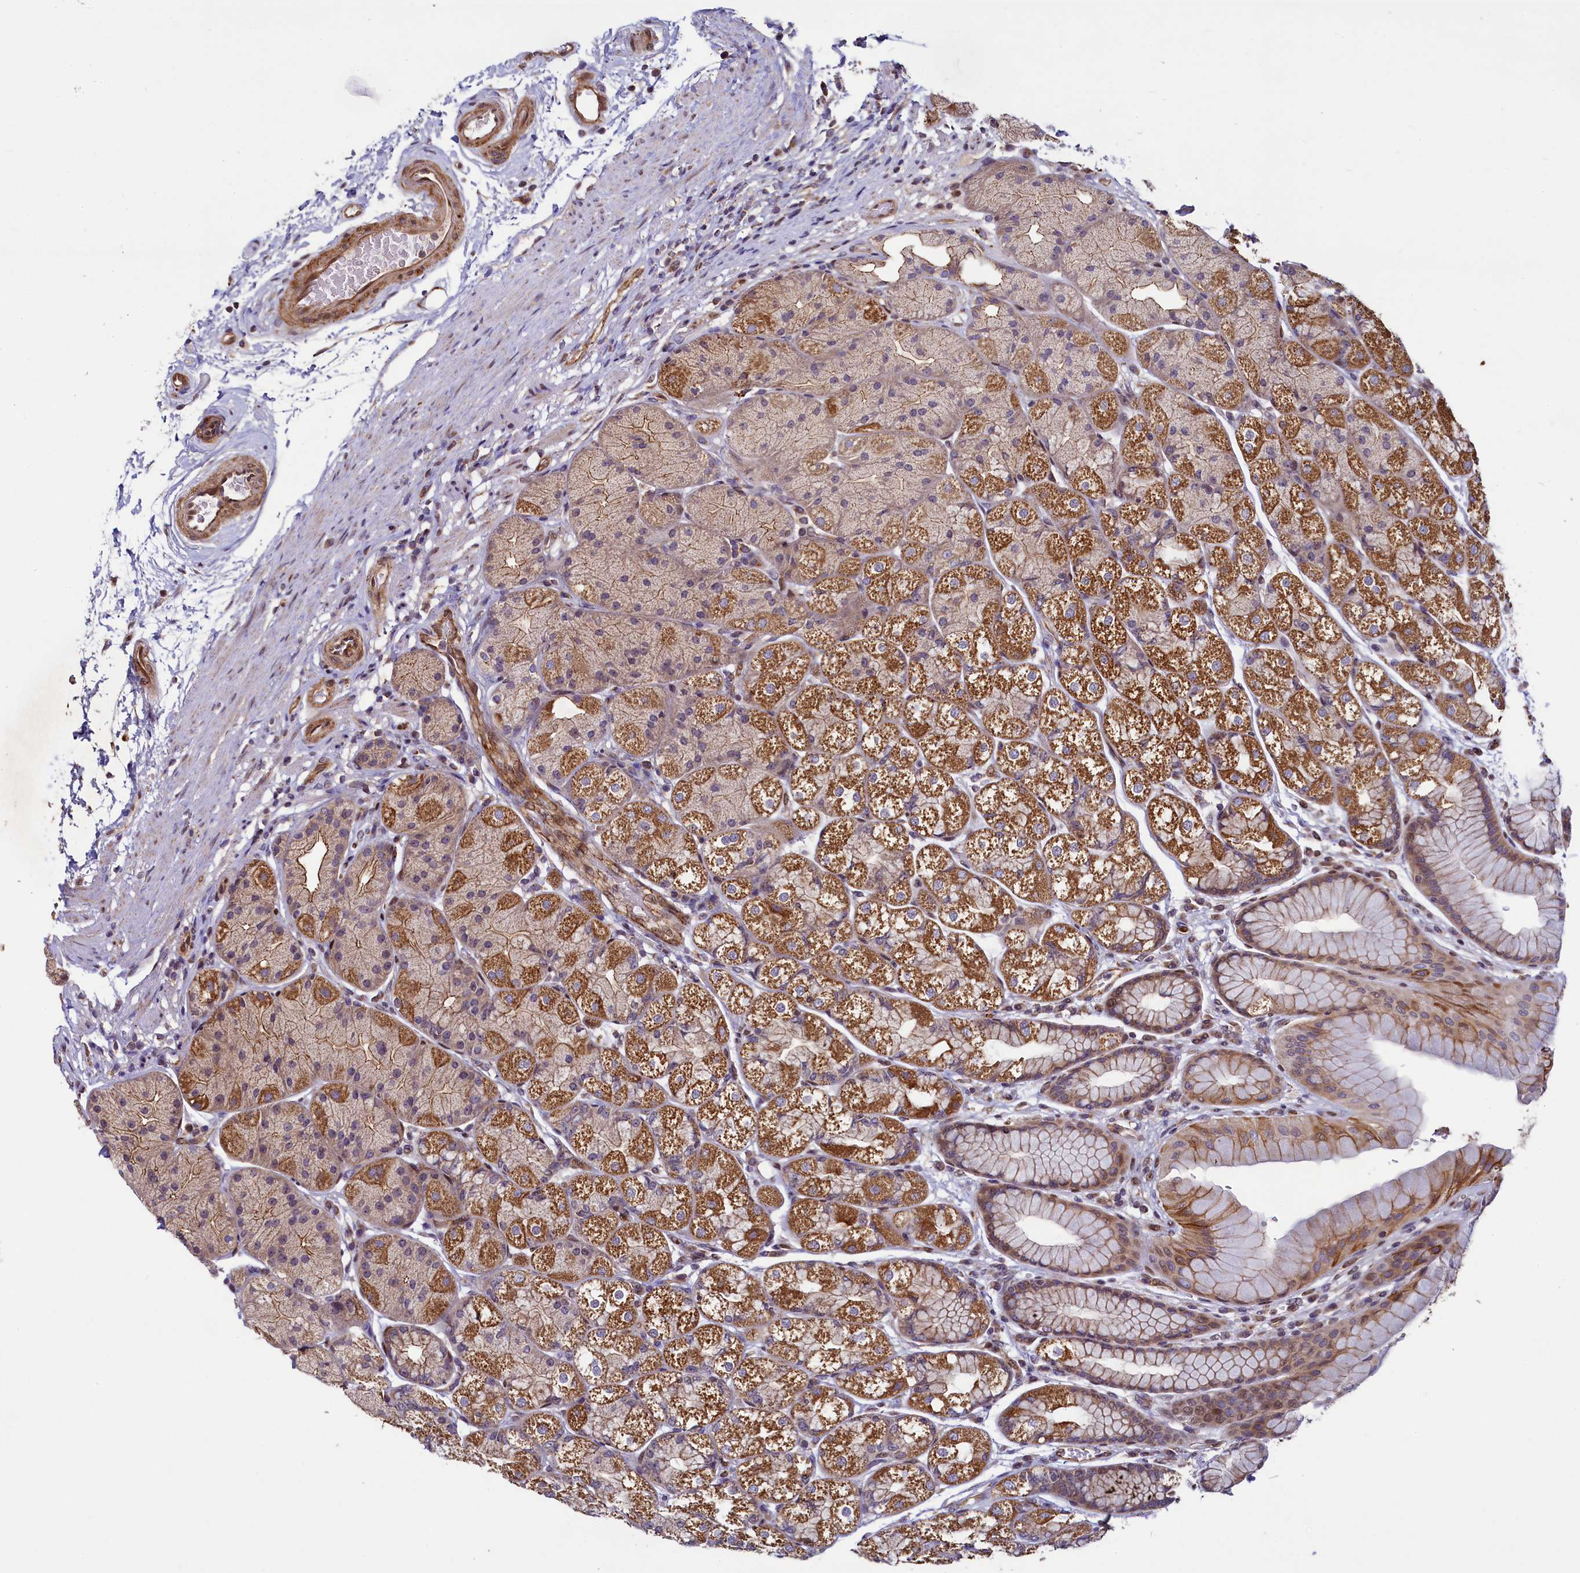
{"staining": {"intensity": "strong", "quantity": ">75%", "location": "cytoplasmic/membranous"}, "tissue": "stomach", "cell_type": "Glandular cells", "image_type": "normal", "snomed": [{"axis": "morphology", "description": "Normal tissue, NOS"}, {"axis": "topography", "description": "Stomach"}], "caption": "Immunohistochemical staining of normal human stomach shows high levels of strong cytoplasmic/membranous staining in about >75% of glandular cells.", "gene": "ZNF577", "patient": {"sex": "male", "age": 57}}